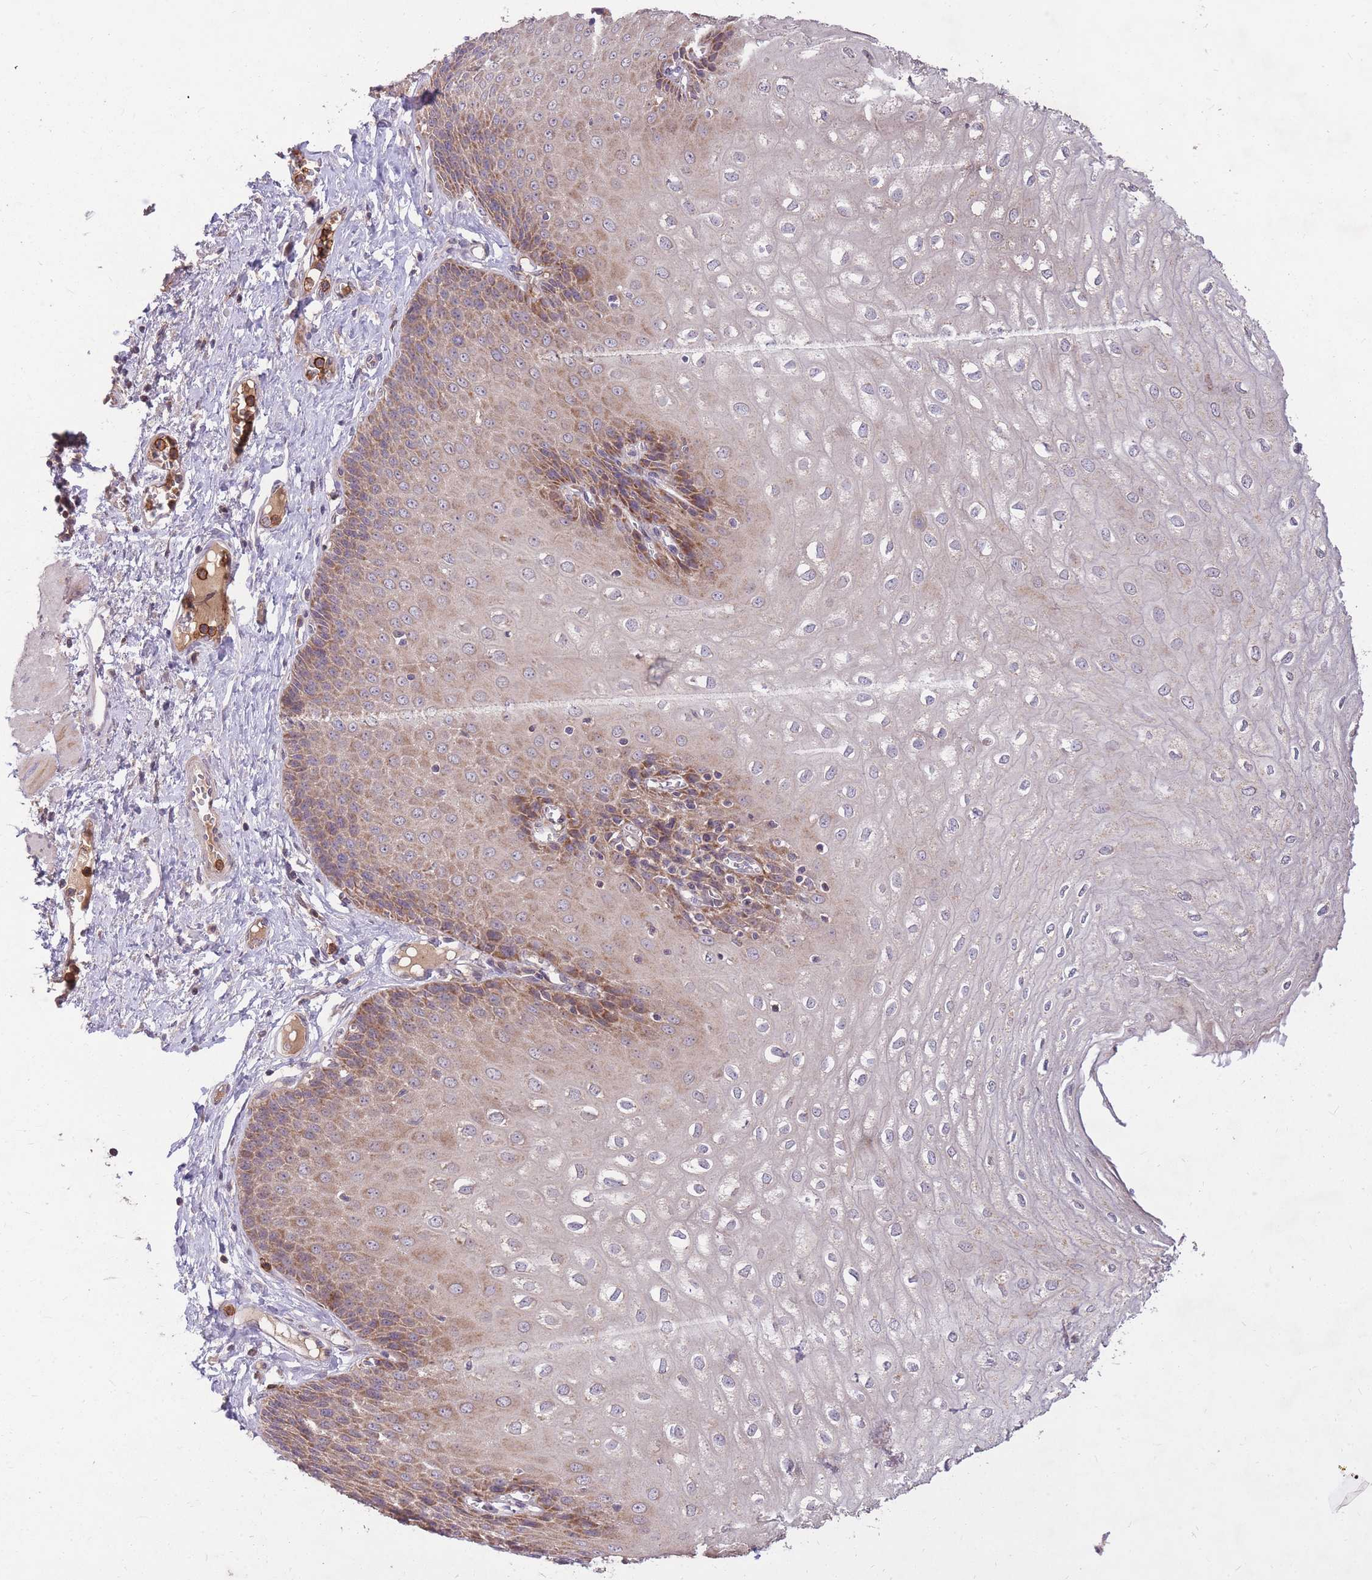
{"staining": {"intensity": "moderate", "quantity": "25%-75%", "location": "cytoplasmic/membranous"}, "tissue": "esophagus", "cell_type": "Squamous epithelial cells", "image_type": "normal", "snomed": [{"axis": "morphology", "description": "Normal tissue, NOS"}, {"axis": "topography", "description": "Esophagus"}], "caption": "DAB (3,3'-diaminobenzidine) immunohistochemical staining of normal esophagus reveals moderate cytoplasmic/membranous protein positivity in about 25%-75% of squamous epithelial cells. (brown staining indicates protein expression, while blue staining denotes nuclei).", "gene": "IGF2BP2", "patient": {"sex": "male", "age": 60}}